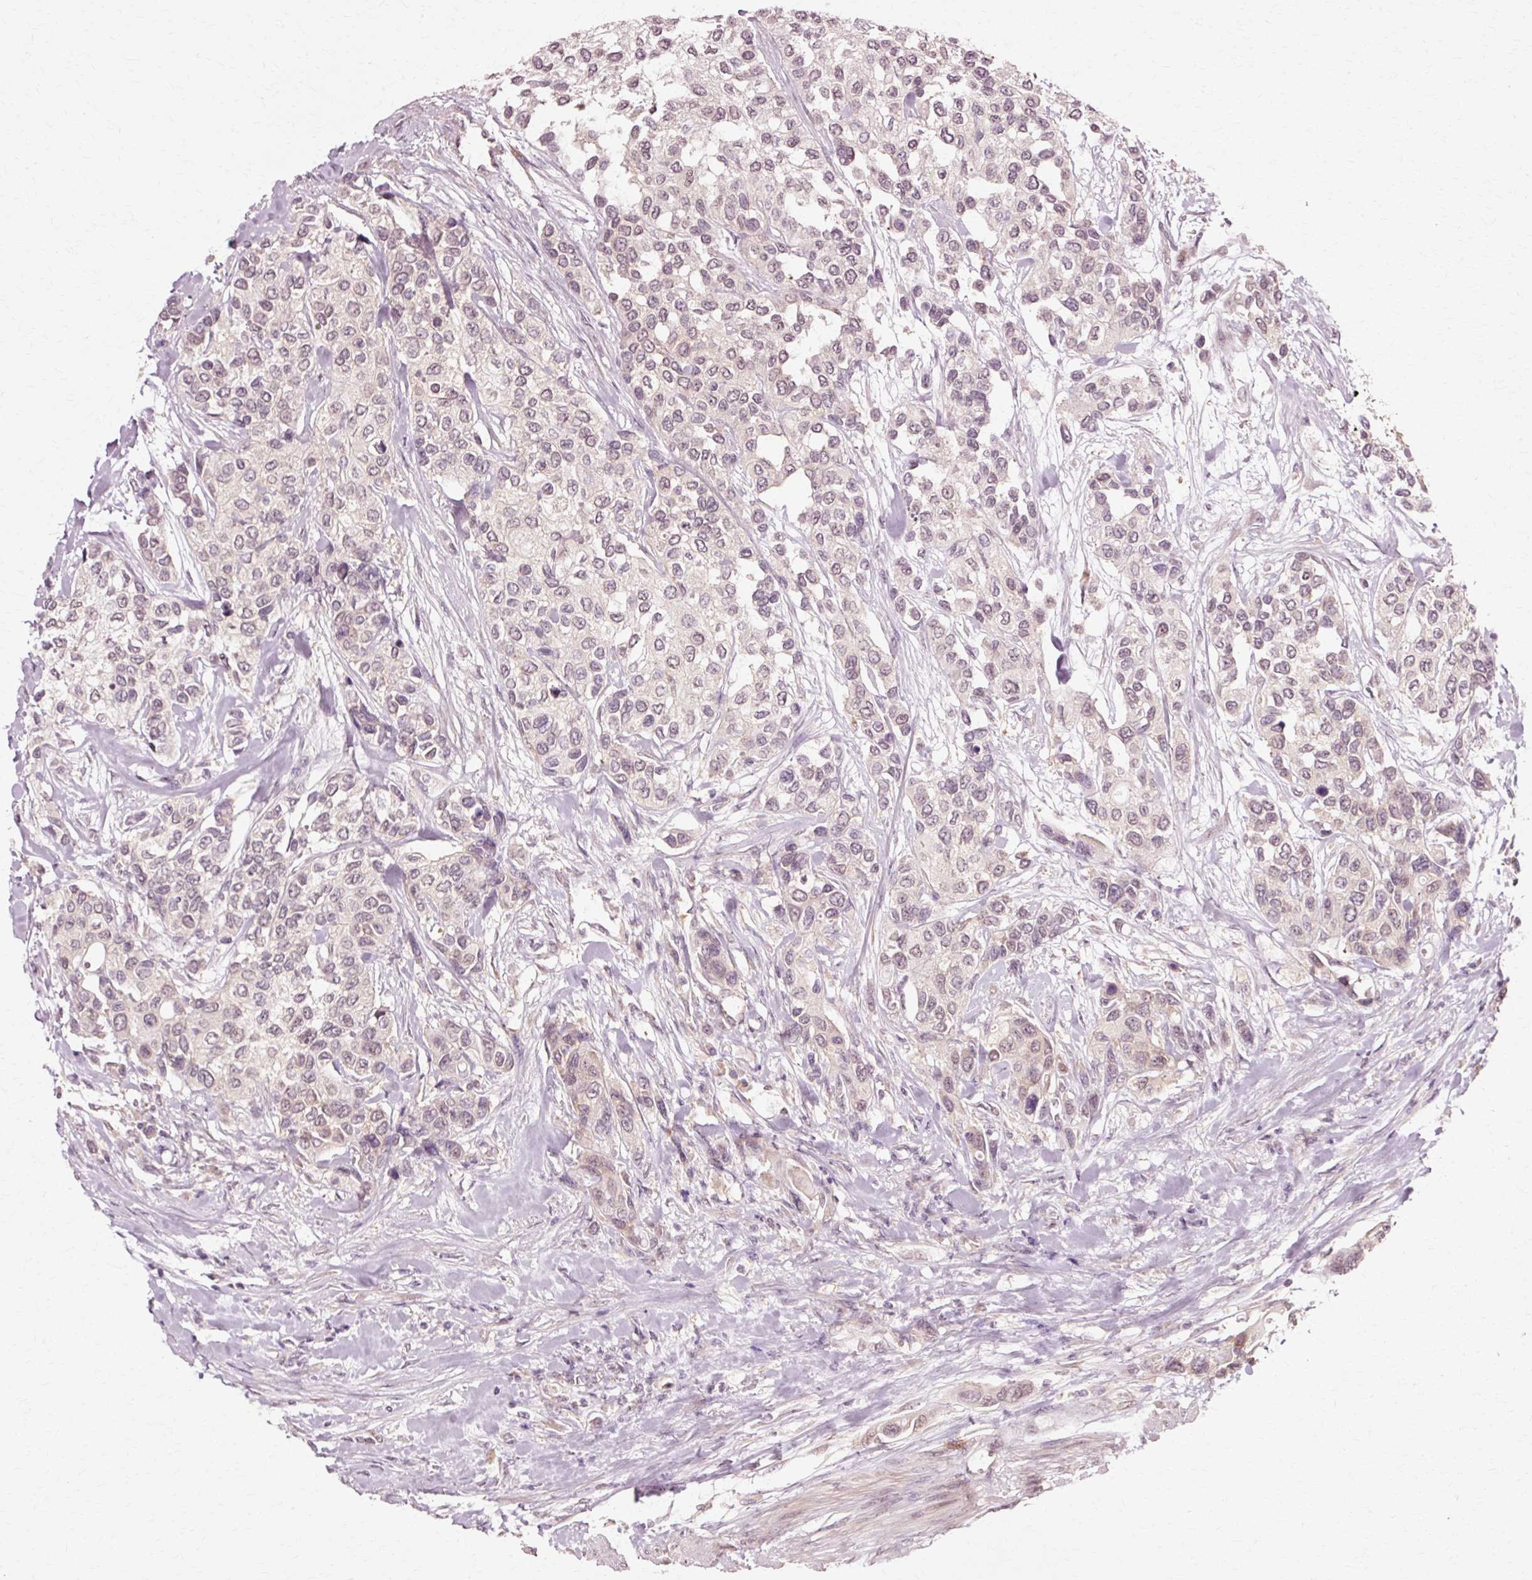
{"staining": {"intensity": "weak", "quantity": "25%-75%", "location": "nuclear"}, "tissue": "urothelial cancer", "cell_type": "Tumor cells", "image_type": "cancer", "snomed": [{"axis": "morphology", "description": "Normal tissue, NOS"}, {"axis": "morphology", "description": "Urothelial carcinoma, High grade"}, {"axis": "topography", "description": "Vascular tissue"}, {"axis": "topography", "description": "Urinary bladder"}], "caption": "This is a histology image of IHC staining of urothelial cancer, which shows weak expression in the nuclear of tumor cells.", "gene": "RGPD5", "patient": {"sex": "female", "age": 56}}